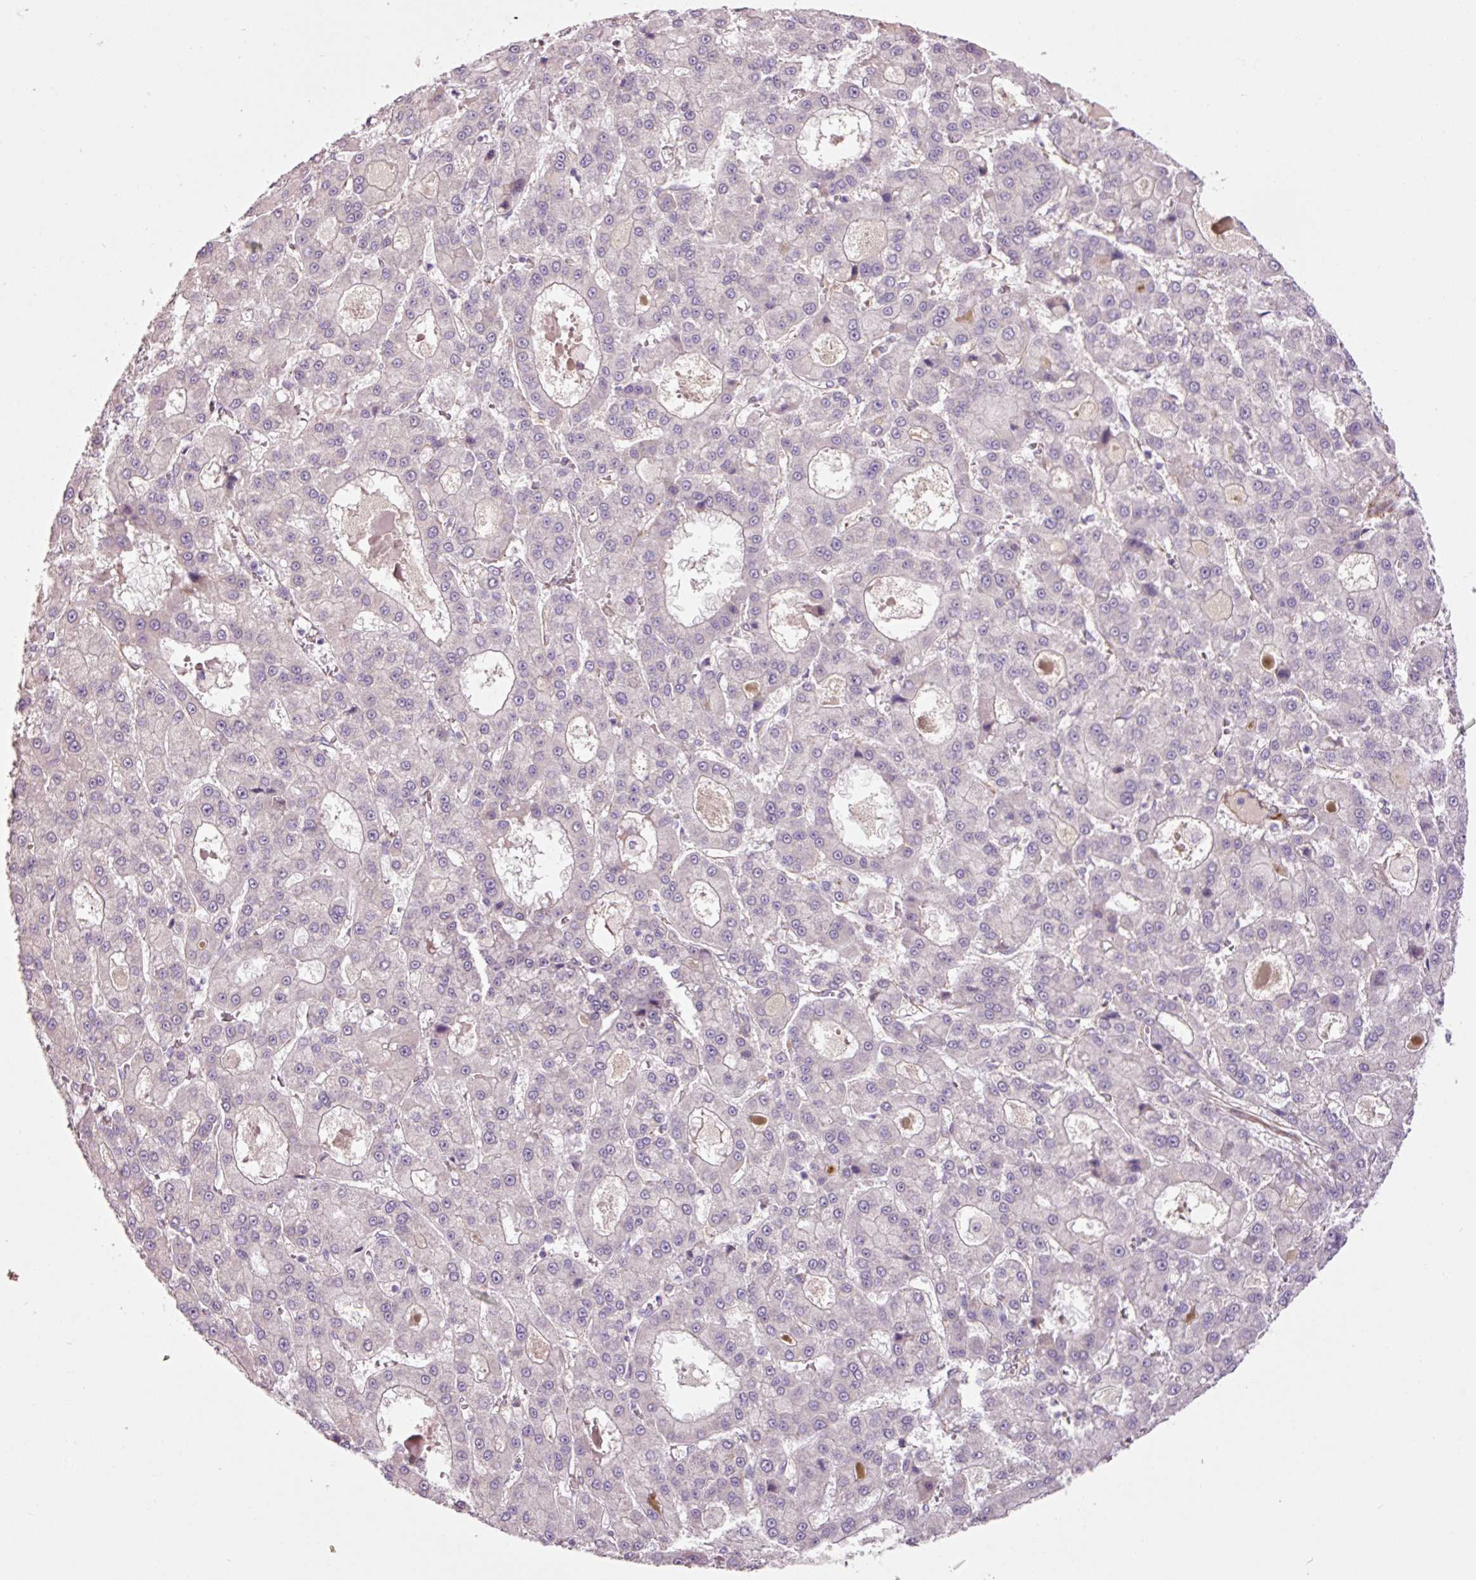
{"staining": {"intensity": "negative", "quantity": "none", "location": "none"}, "tissue": "liver cancer", "cell_type": "Tumor cells", "image_type": "cancer", "snomed": [{"axis": "morphology", "description": "Carcinoma, Hepatocellular, NOS"}, {"axis": "topography", "description": "Liver"}], "caption": "This is a histopathology image of immunohistochemistry (IHC) staining of liver hepatocellular carcinoma, which shows no expression in tumor cells.", "gene": "ANKRD20A1", "patient": {"sex": "male", "age": 70}}